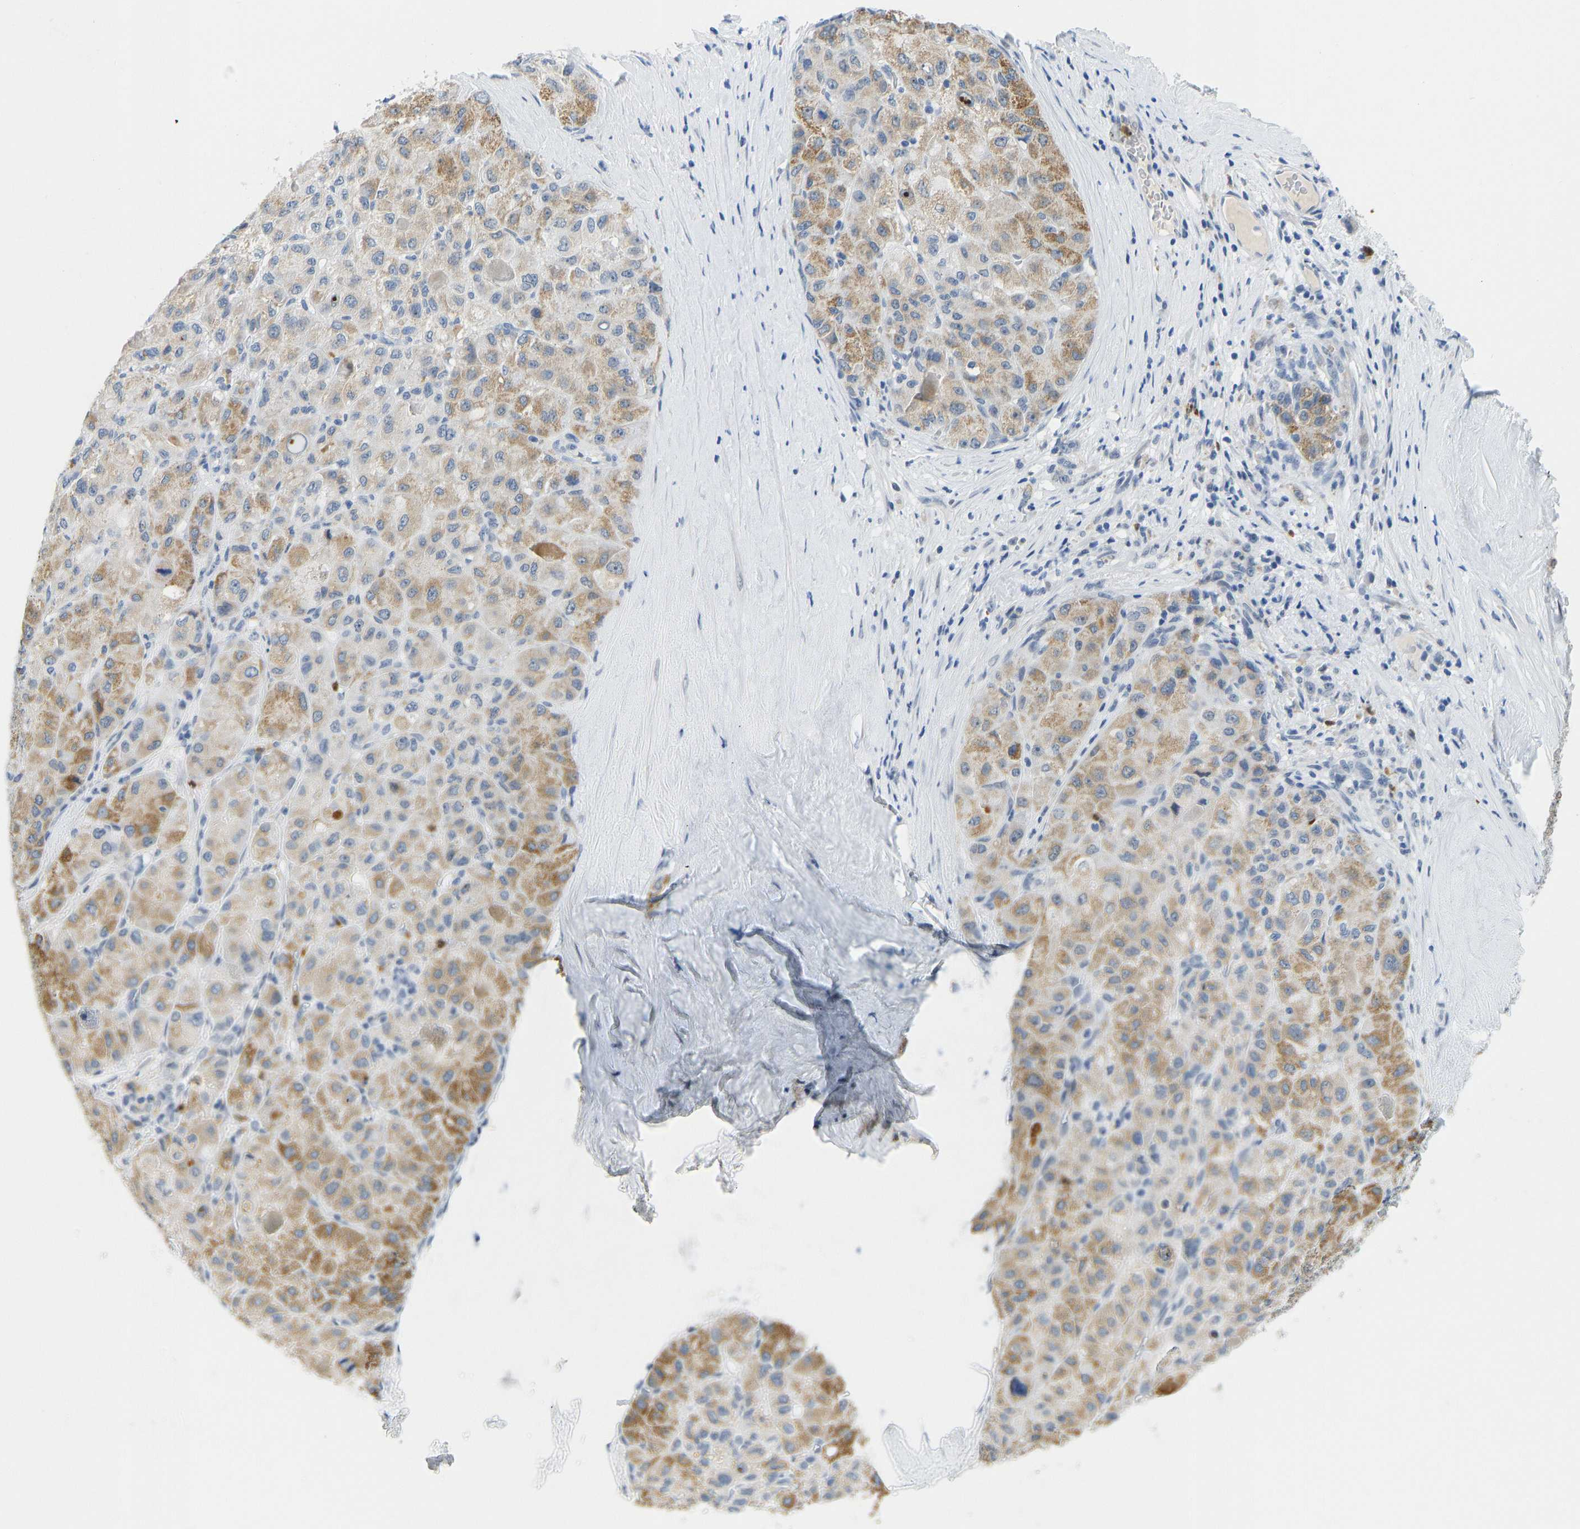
{"staining": {"intensity": "moderate", "quantity": ">75%", "location": "cytoplasmic/membranous"}, "tissue": "liver cancer", "cell_type": "Tumor cells", "image_type": "cancer", "snomed": [{"axis": "morphology", "description": "Carcinoma, Hepatocellular, NOS"}, {"axis": "topography", "description": "Liver"}], "caption": "Moderate cytoplasmic/membranous staining is present in approximately >75% of tumor cells in hepatocellular carcinoma (liver). The staining was performed using DAB (3,3'-diaminobenzidine) to visualize the protein expression in brown, while the nuclei were stained in blue with hematoxylin (Magnification: 20x).", "gene": "TXNDC2", "patient": {"sex": "male", "age": 80}}